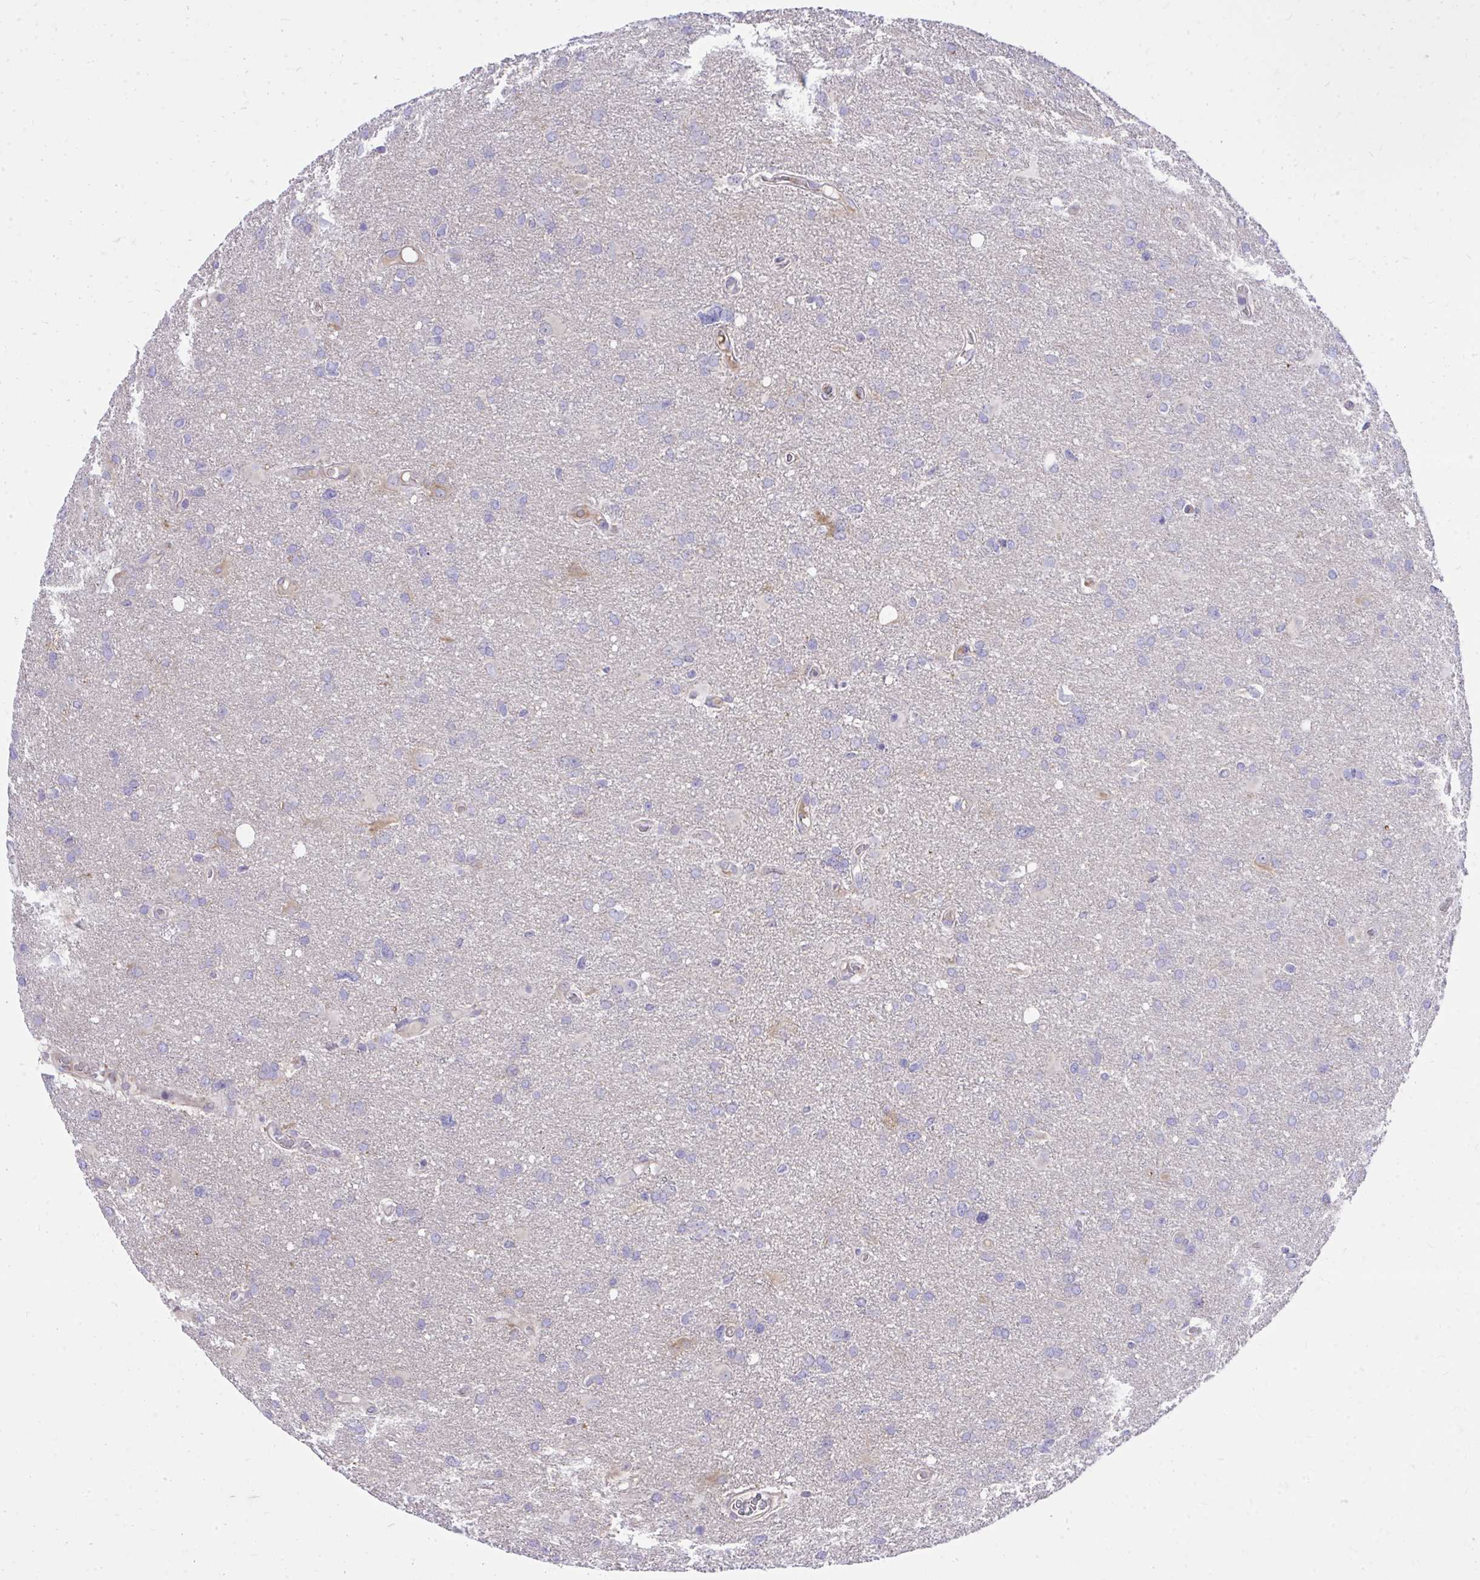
{"staining": {"intensity": "negative", "quantity": "none", "location": "none"}, "tissue": "glioma", "cell_type": "Tumor cells", "image_type": "cancer", "snomed": [{"axis": "morphology", "description": "Glioma, malignant, High grade"}, {"axis": "topography", "description": "Brain"}], "caption": "Immunohistochemical staining of human malignant high-grade glioma shows no significant positivity in tumor cells.", "gene": "TP53I11", "patient": {"sex": "male", "age": 53}}